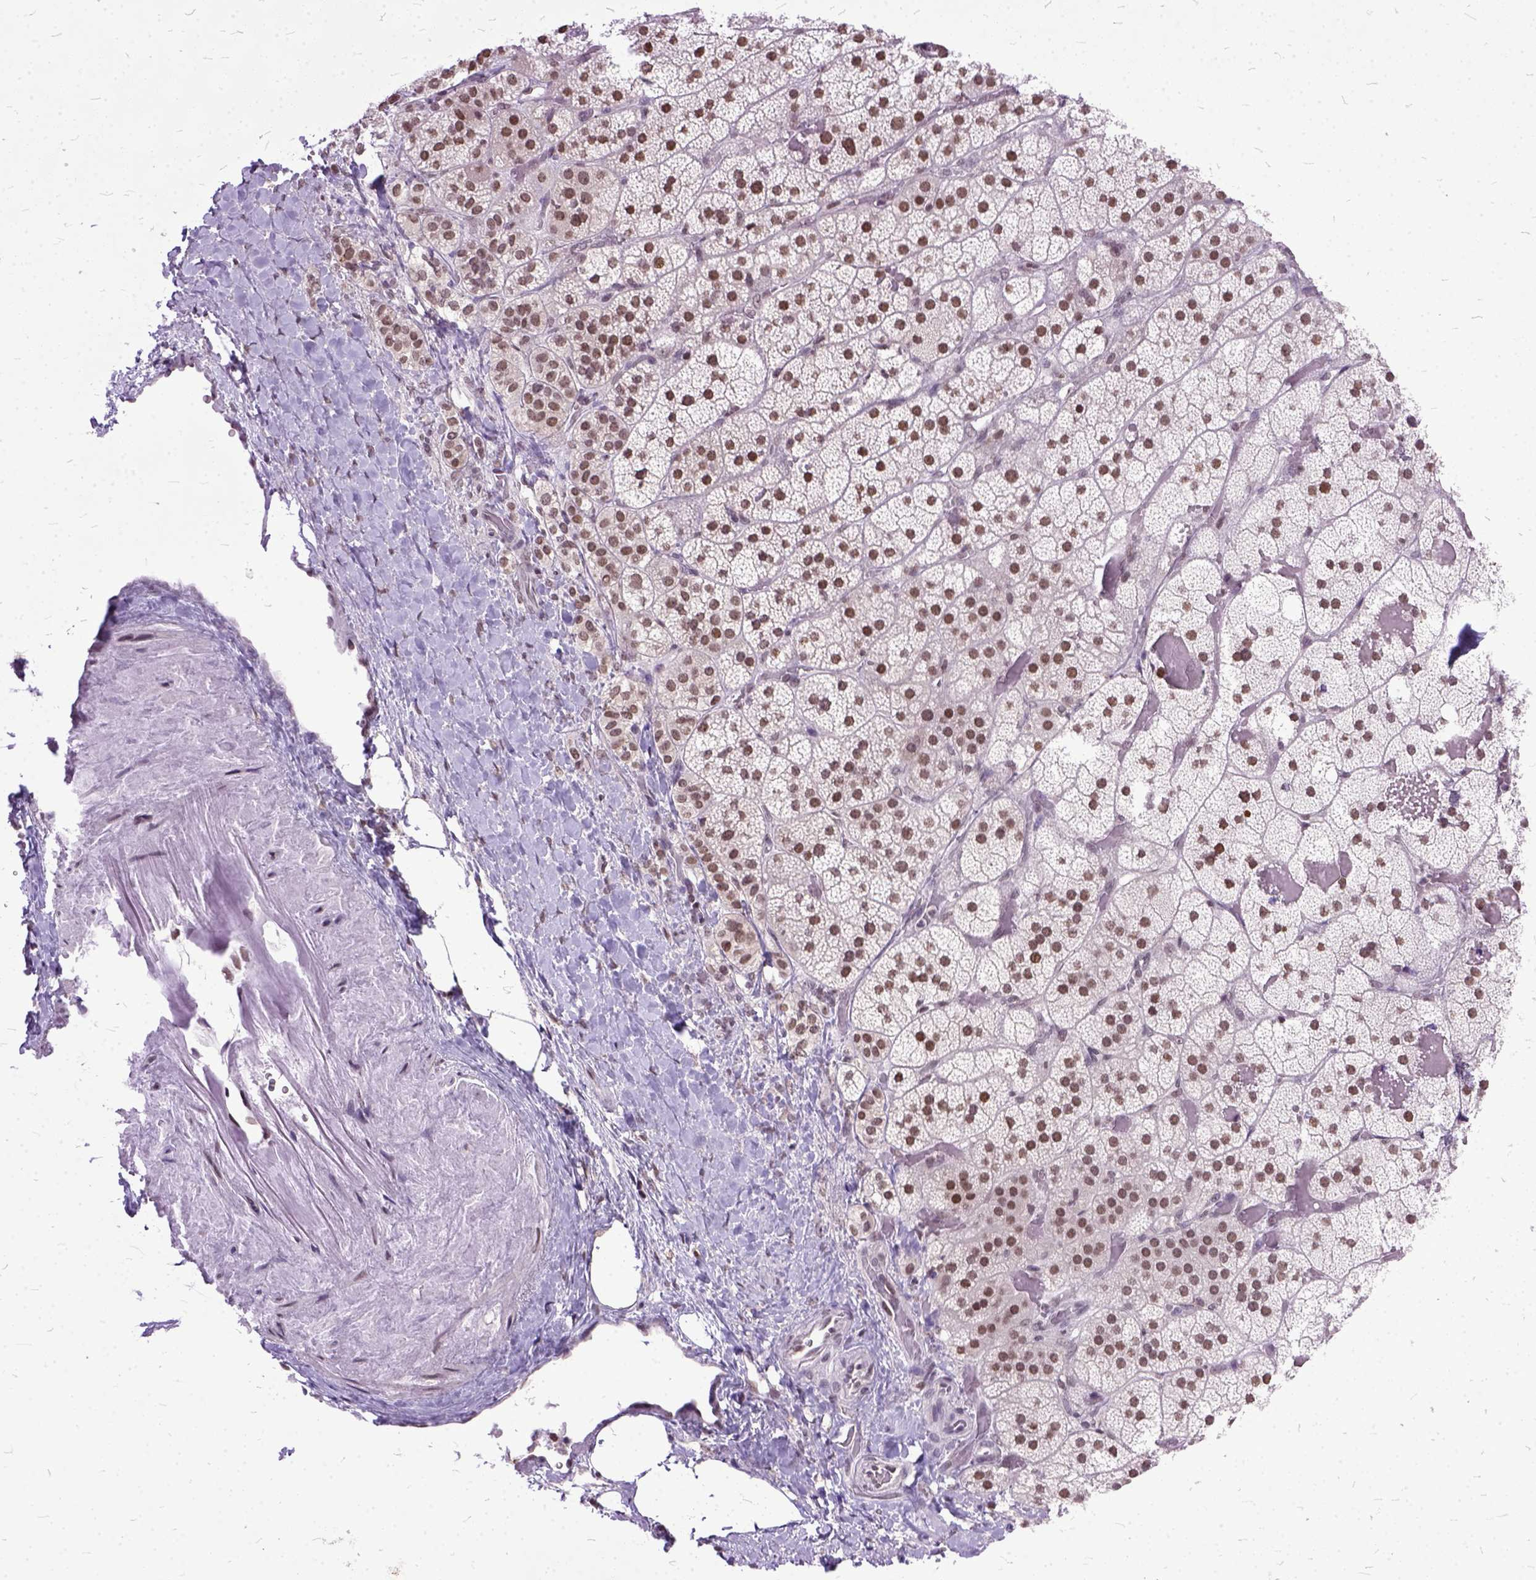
{"staining": {"intensity": "strong", "quantity": ">75%", "location": "nuclear"}, "tissue": "adrenal gland", "cell_type": "Glandular cells", "image_type": "normal", "snomed": [{"axis": "morphology", "description": "Normal tissue, NOS"}, {"axis": "topography", "description": "Adrenal gland"}], "caption": "Brown immunohistochemical staining in unremarkable adrenal gland shows strong nuclear expression in about >75% of glandular cells.", "gene": "ORC5", "patient": {"sex": "male", "age": 57}}